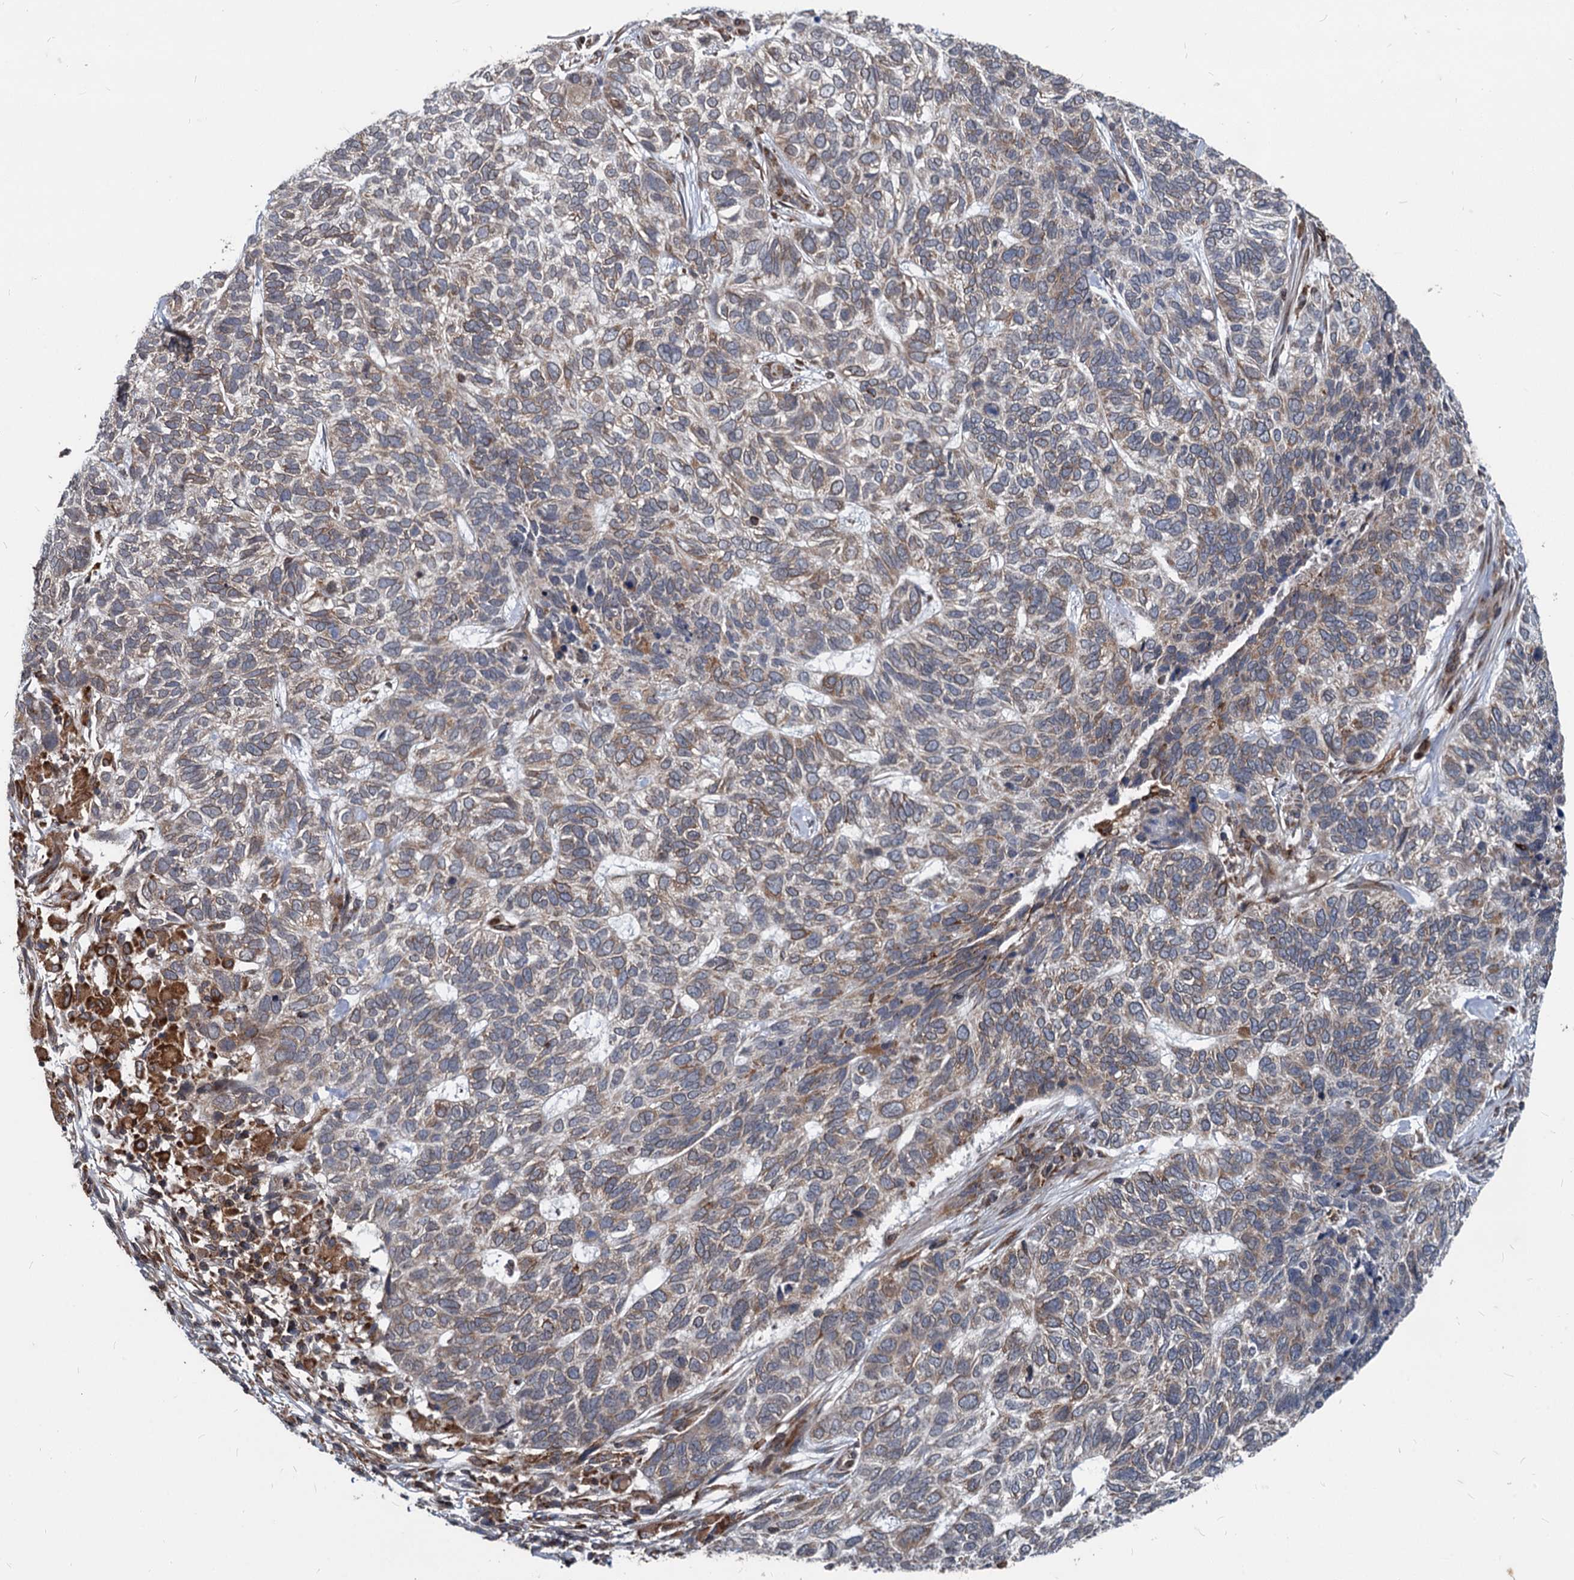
{"staining": {"intensity": "moderate", "quantity": "<25%", "location": "cytoplasmic/membranous"}, "tissue": "skin cancer", "cell_type": "Tumor cells", "image_type": "cancer", "snomed": [{"axis": "morphology", "description": "Basal cell carcinoma"}, {"axis": "topography", "description": "Skin"}], "caption": "Immunohistochemical staining of human skin cancer shows low levels of moderate cytoplasmic/membranous protein expression in about <25% of tumor cells. (Brightfield microscopy of DAB IHC at high magnification).", "gene": "STIM1", "patient": {"sex": "female", "age": 65}}